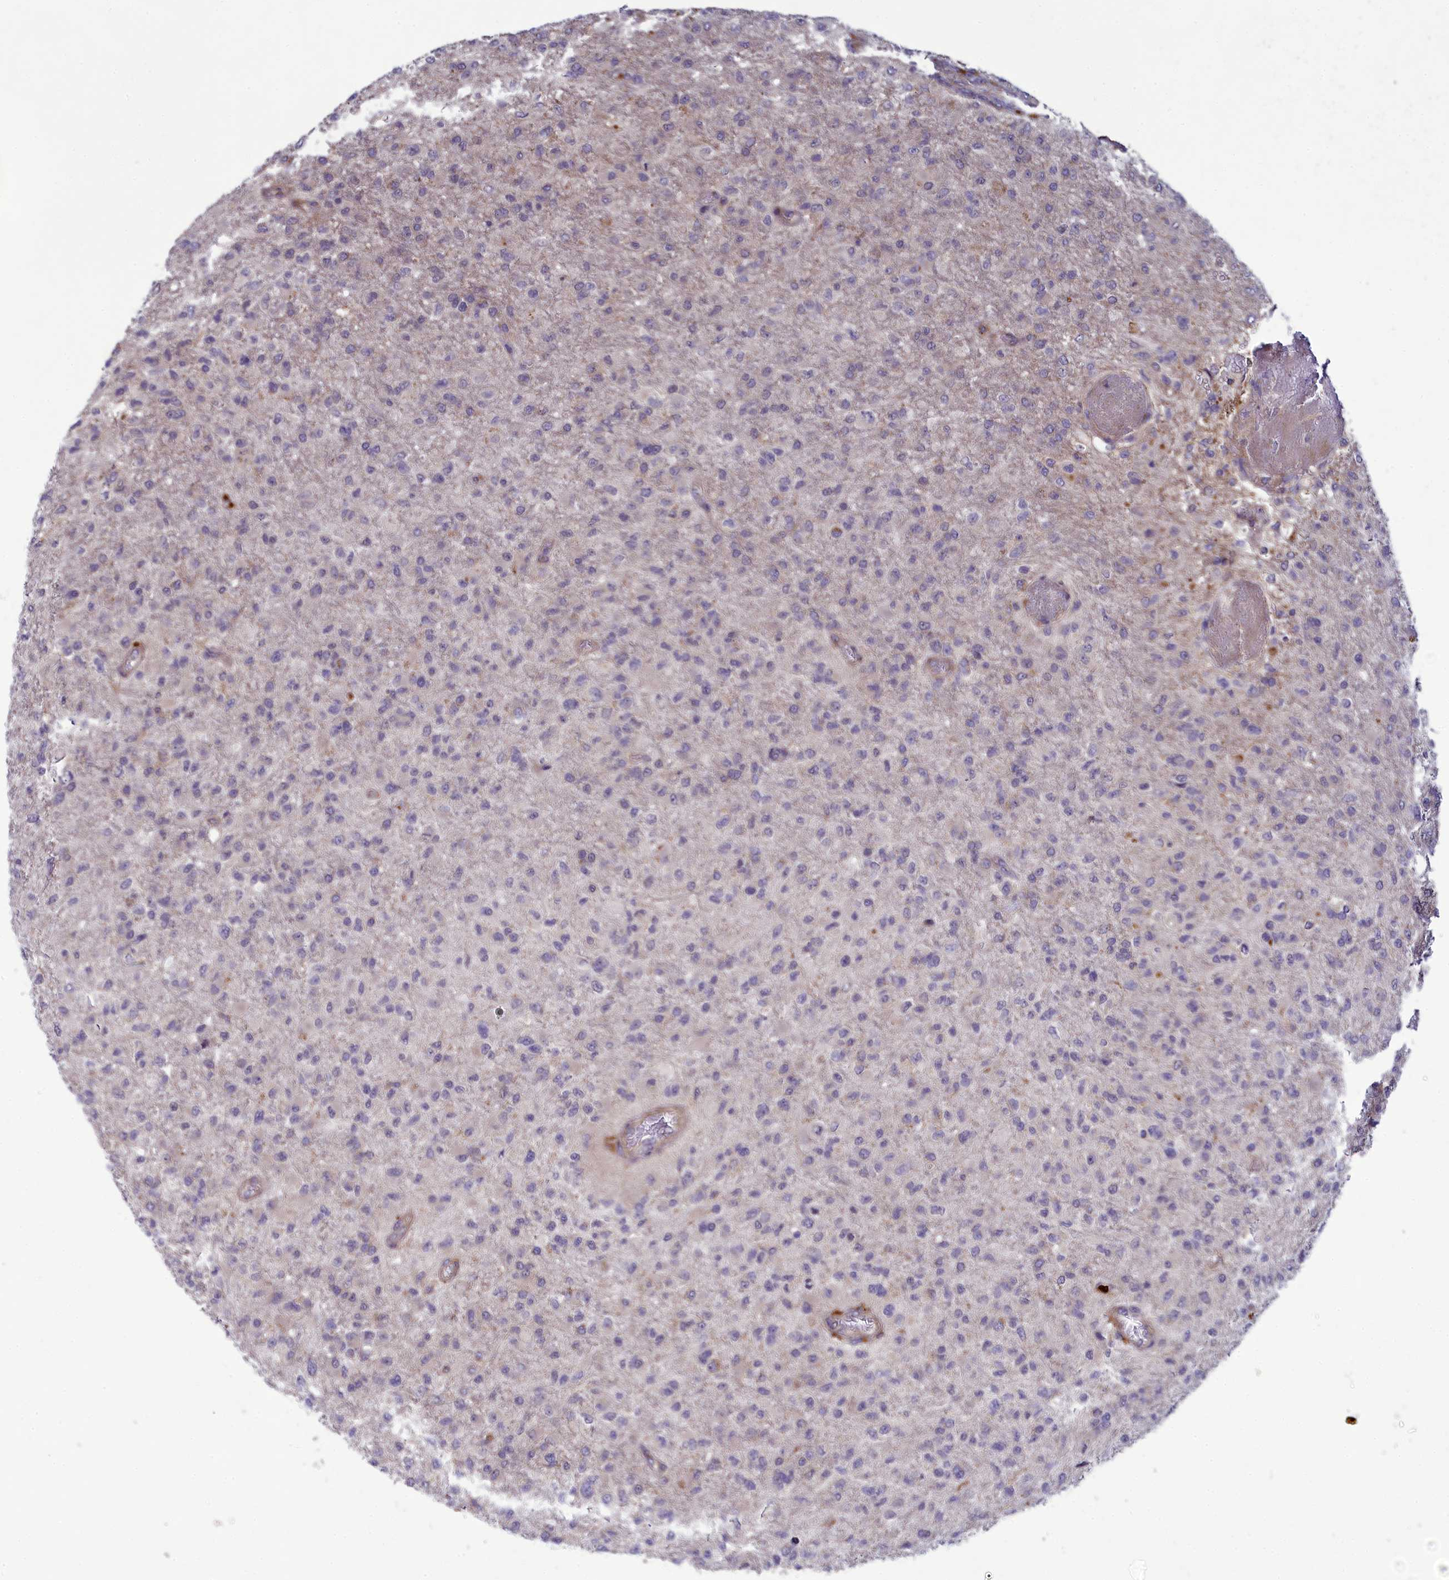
{"staining": {"intensity": "negative", "quantity": "none", "location": "none"}, "tissue": "glioma", "cell_type": "Tumor cells", "image_type": "cancer", "snomed": [{"axis": "morphology", "description": "Glioma, malignant, High grade"}, {"axis": "topography", "description": "Brain"}], "caption": "An image of malignant glioma (high-grade) stained for a protein demonstrates no brown staining in tumor cells.", "gene": "BLTP2", "patient": {"sex": "female", "age": 74}}